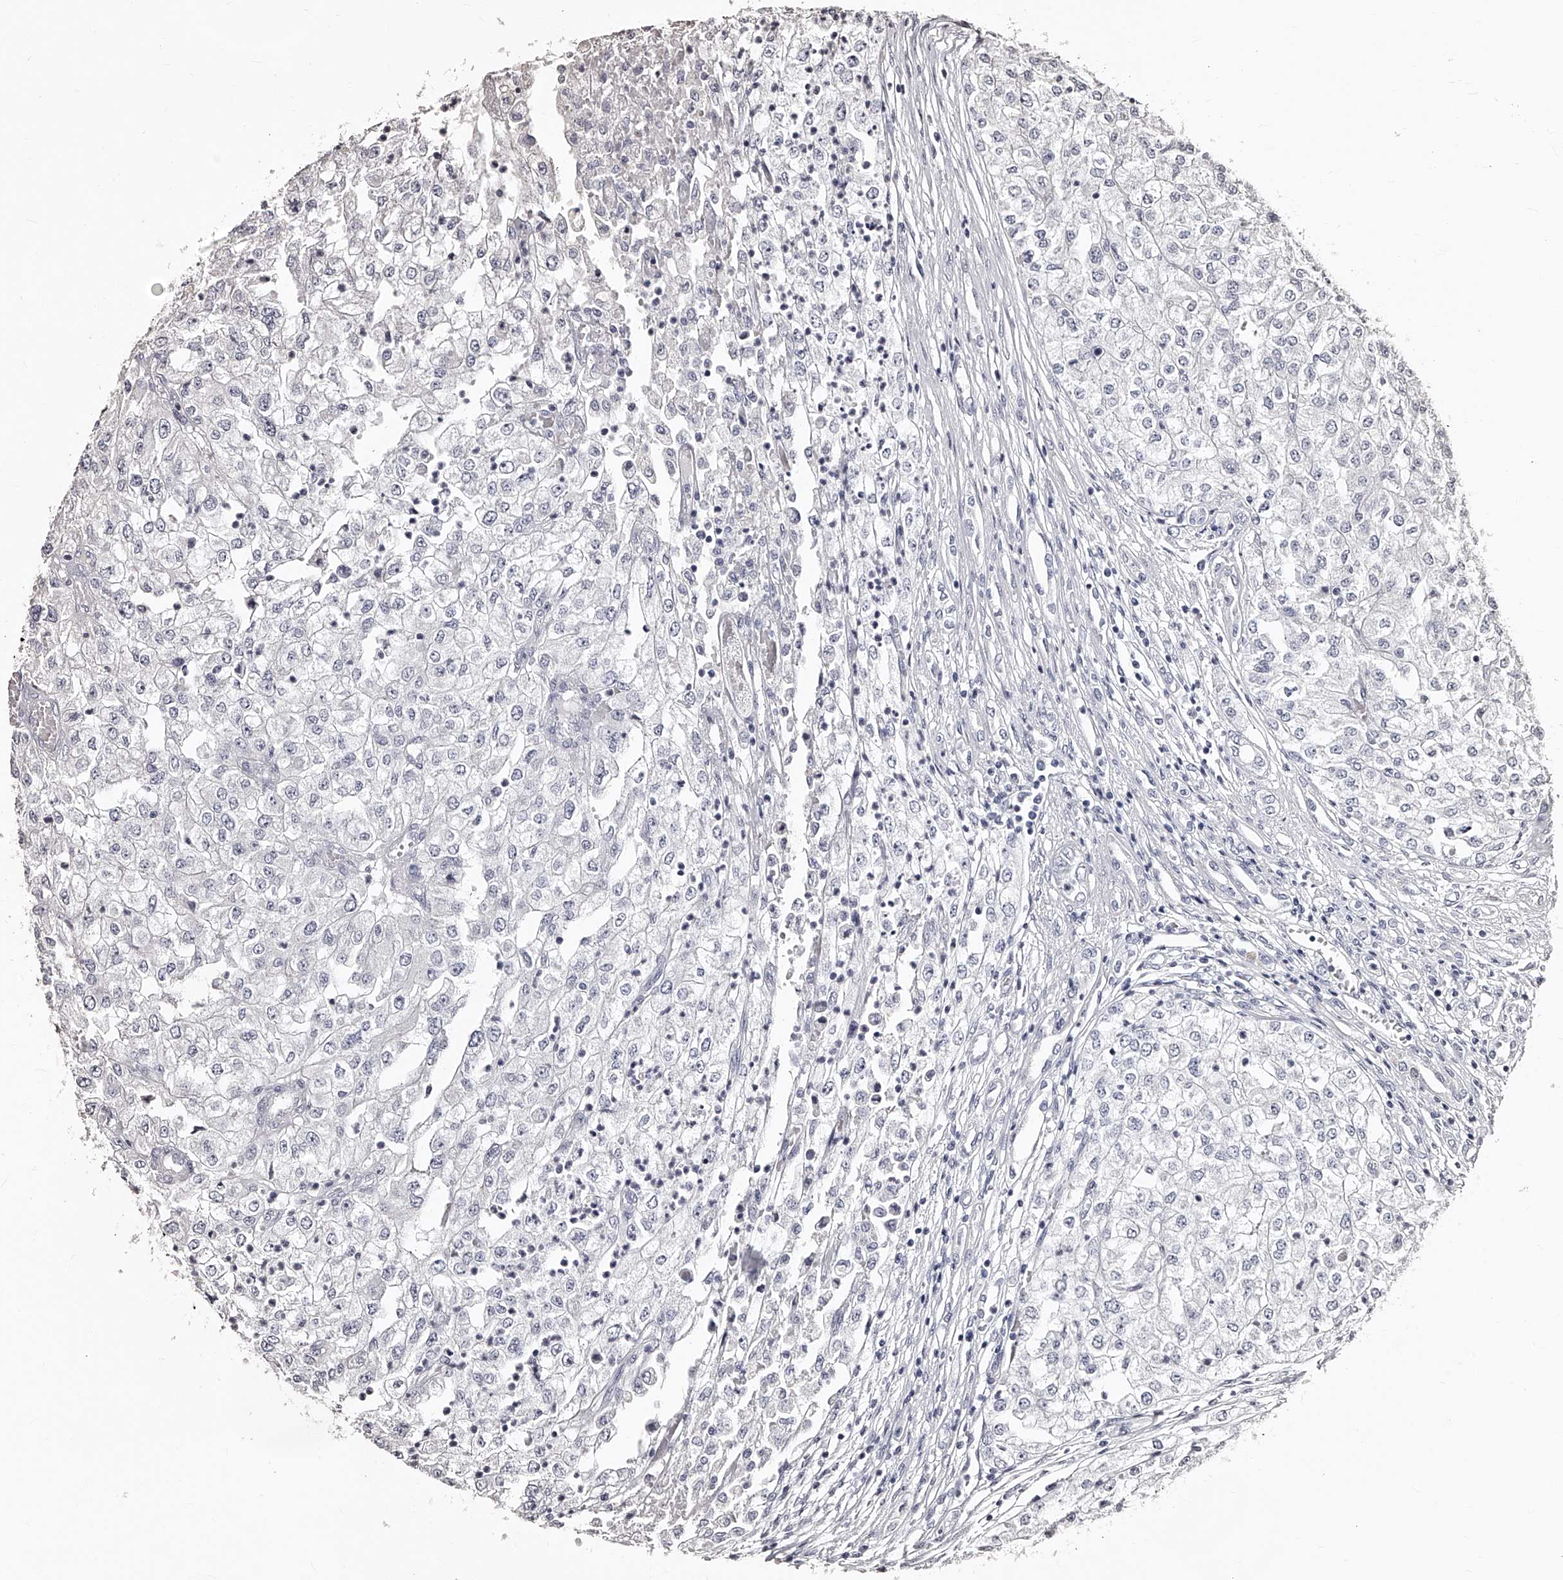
{"staining": {"intensity": "negative", "quantity": "none", "location": "none"}, "tissue": "renal cancer", "cell_type": "Tumor cells", "image_type": "cancer", "snomed": [{"axis": "morphology", "description": "Adenocarcinoma, NOS"}, {"axis": "topography", "description": "Kidney"}], "caption": "The immunohistochemistry (IHC) micrograph has no significant expression in tumor cells of renal cancer tissue.", "gene": "TSHR", "patient": {"sex": "female", "age": 54}}